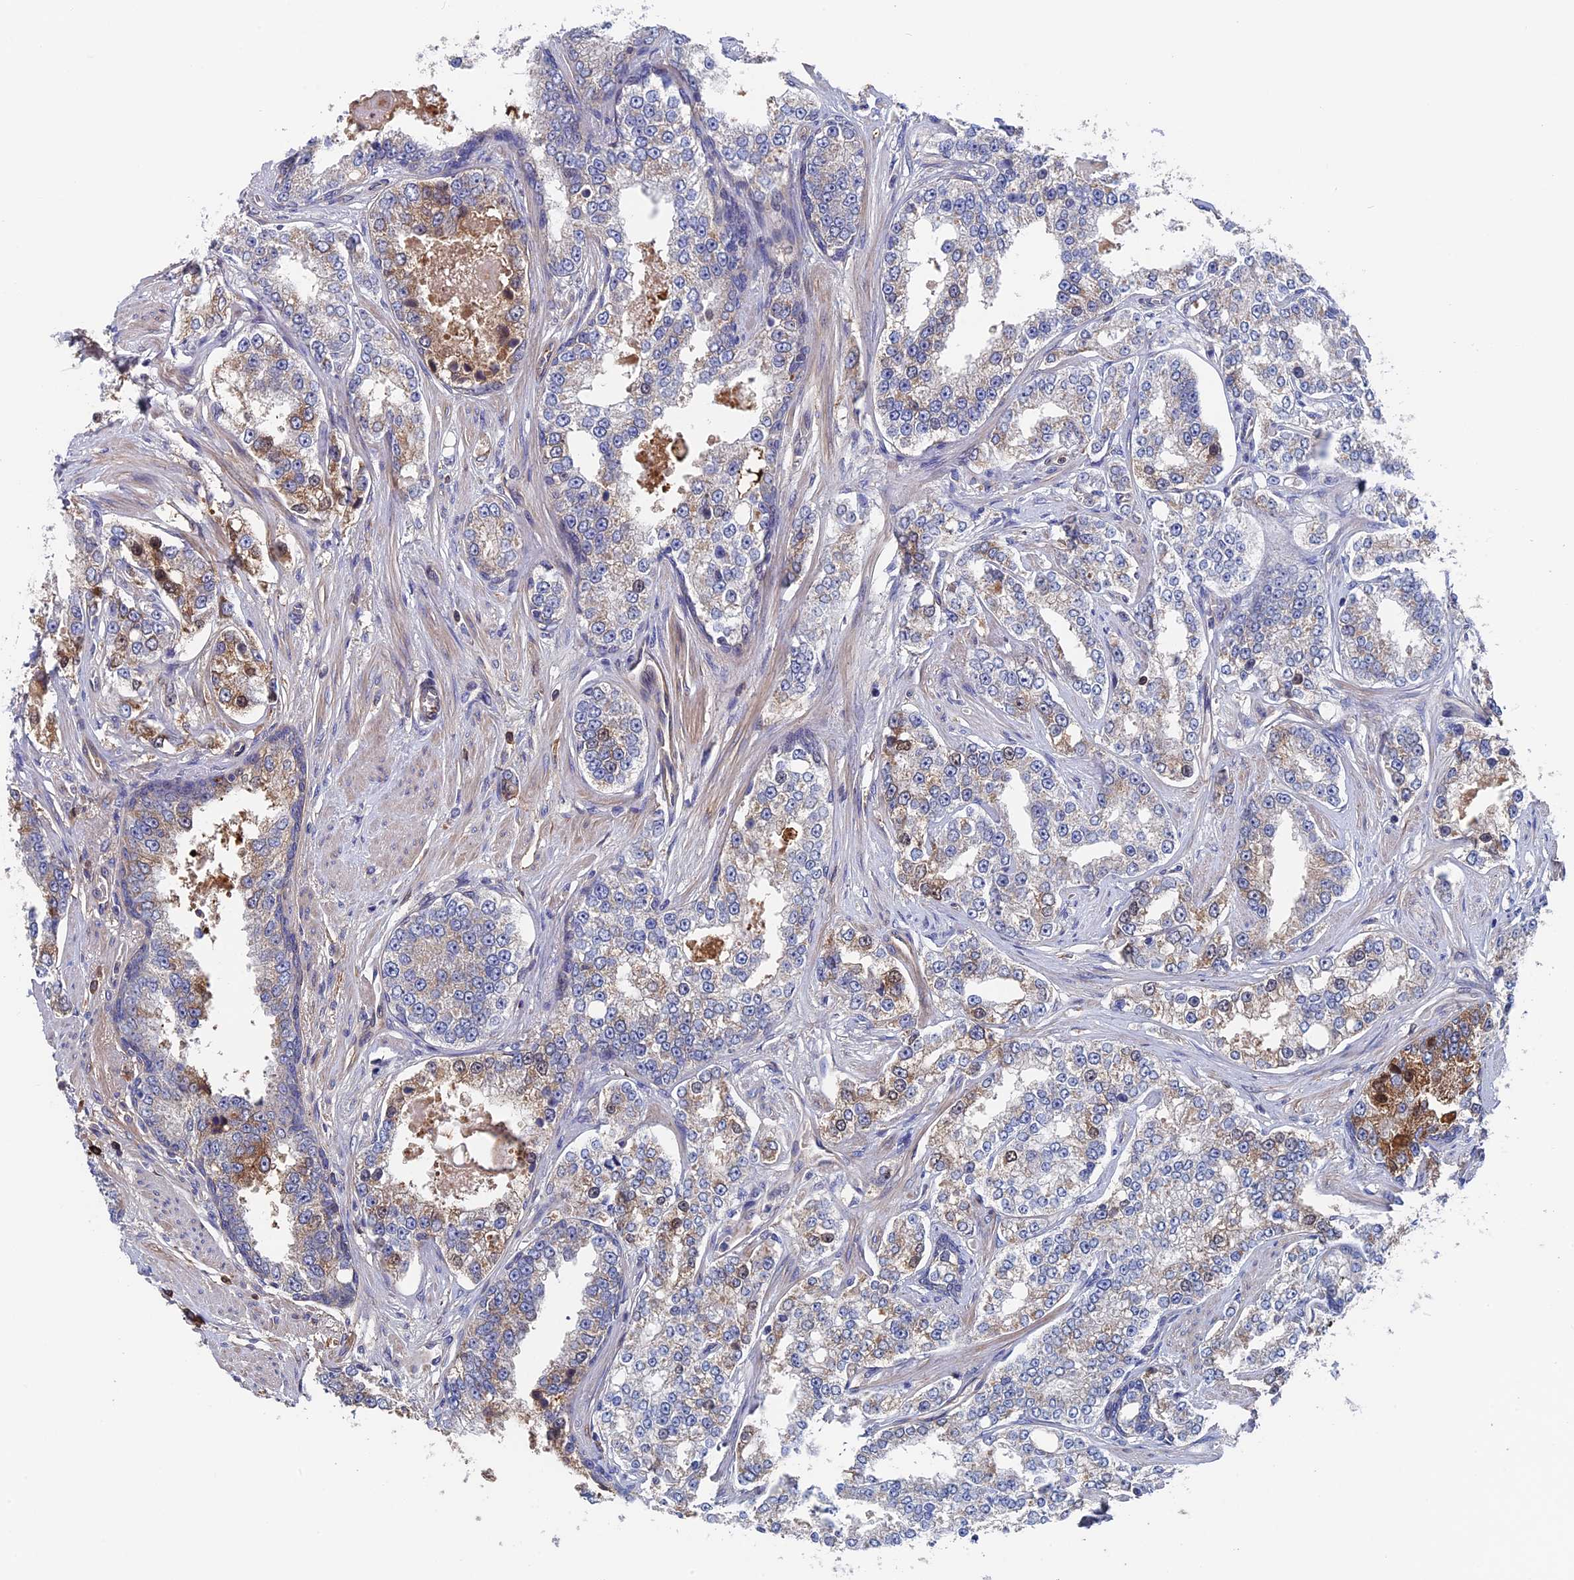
{"staining": {"intensity": "negative", "quantity": "none", "location": "none"}, "tissue": "prostate cancer", "cell_type": "Tumor cells", "image_type": "cancer", "snomed": [{"axis": "morphology", "description": "Normal tissue, NOS"}, {"axis": "morphology", "description": "Adenocarcinoma, High grade"}, {"axis": "topography", "description": "Prostate"}], "caption": "DAB (3,3'-diaminobenzidine) immunohistochemical staining of high-grade adenocarcinoma (prostate) reveals no significant expression in tumor cells.", "gene": "RPUSD1", "patient": {"sex": "male", "age": 83}}